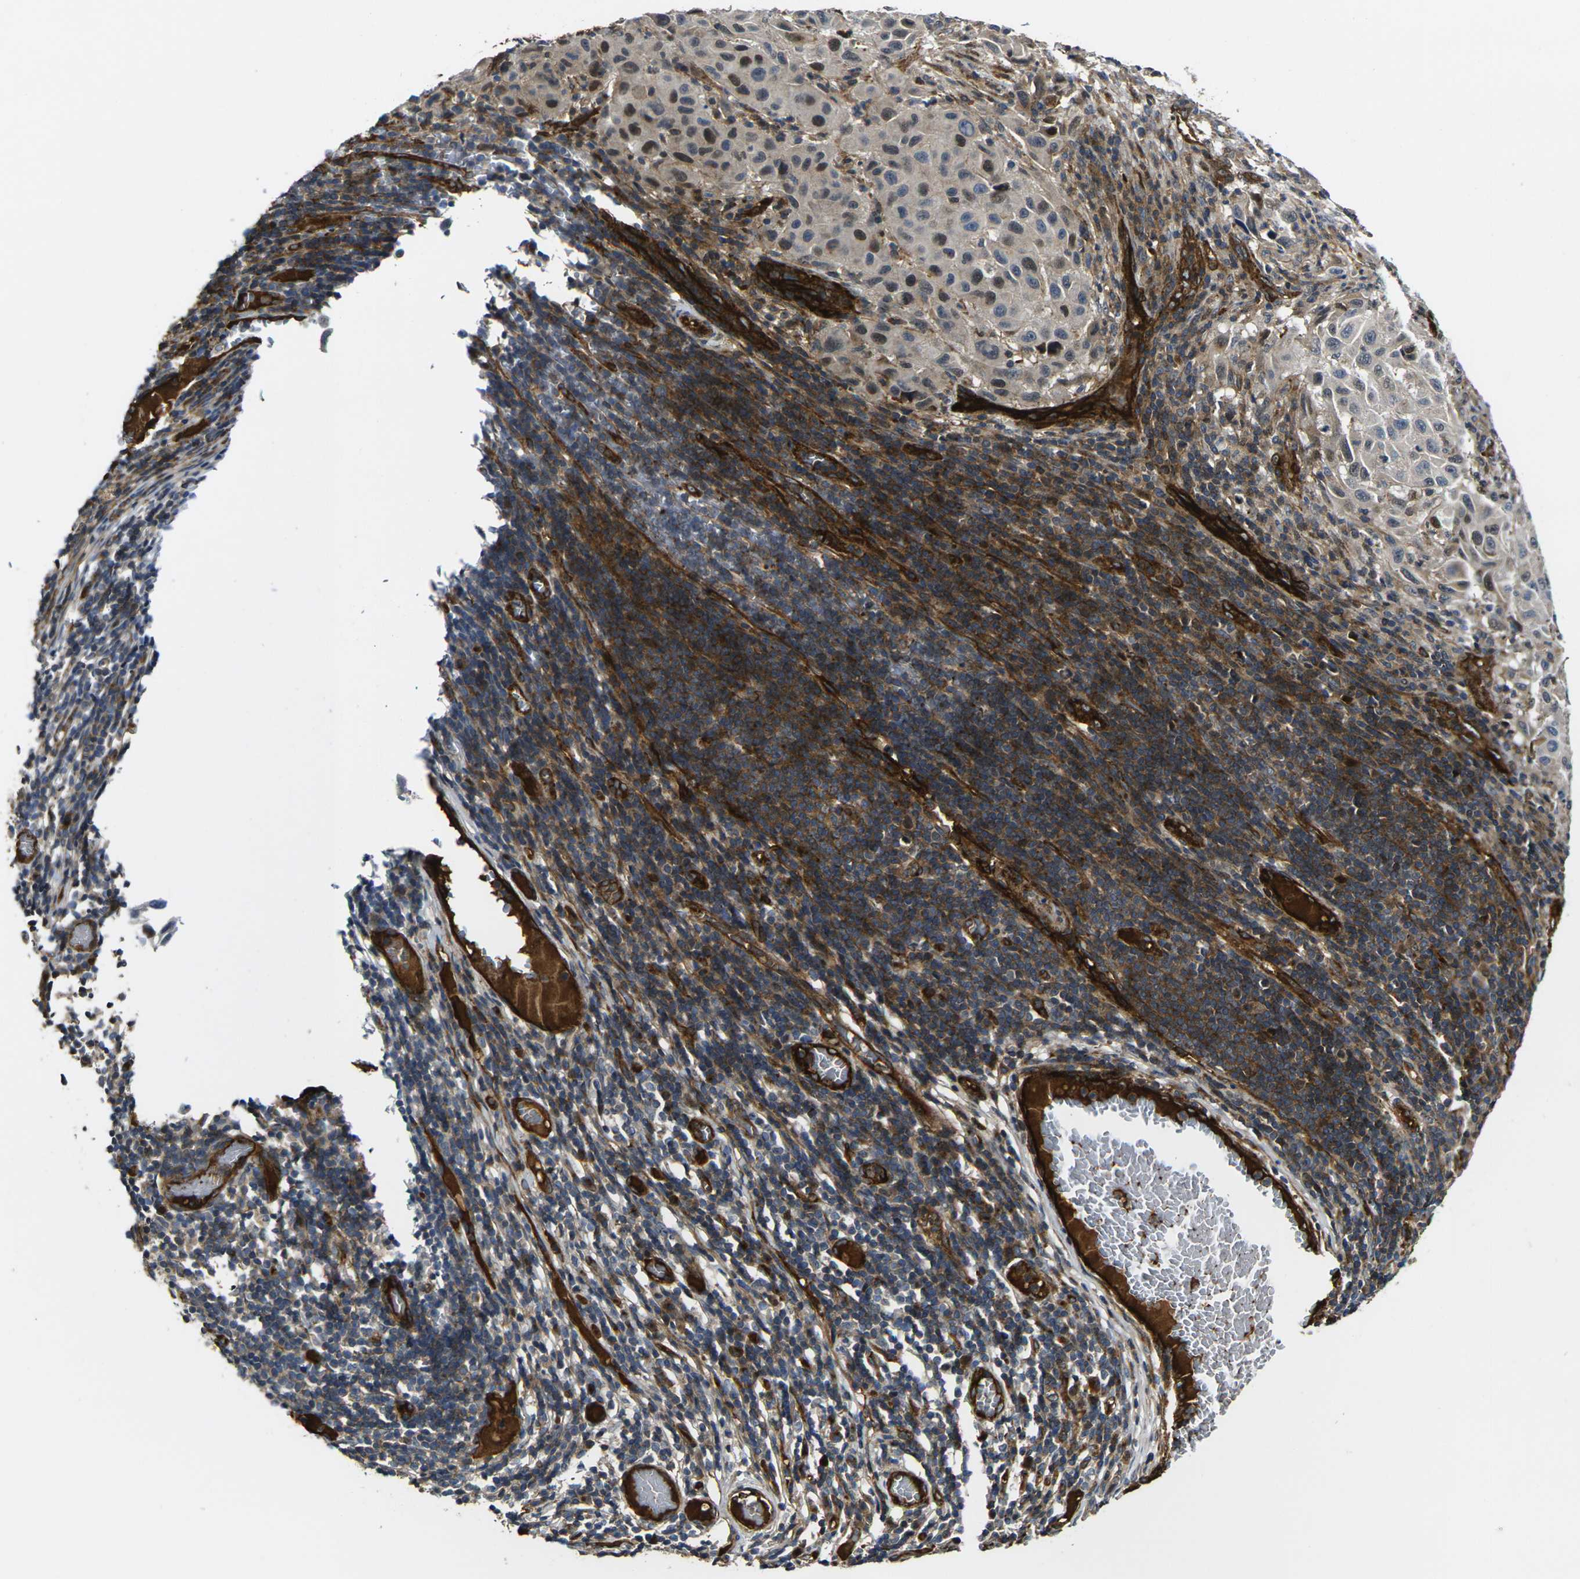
{"staining": {"intensity": "moderate", "quantity": "<25%", "location": "nuclear"}, "tissue": "melanoma", "cell_type": "Tumor cells", "image_type": "cancer", "snomed": [{"axis": "morphology", "description": "Malignant melanoma, Metastatic site"}, {"axis": "topography", "description": "Lymph node"}], "caption": "Protein expression analysis of malignant melanoma (metastatic site) exhibits moderate nuclear expression in about <25% of tumor cells.", "gene": "ECE1", "patient": {"sex": "male", "age": 61}}